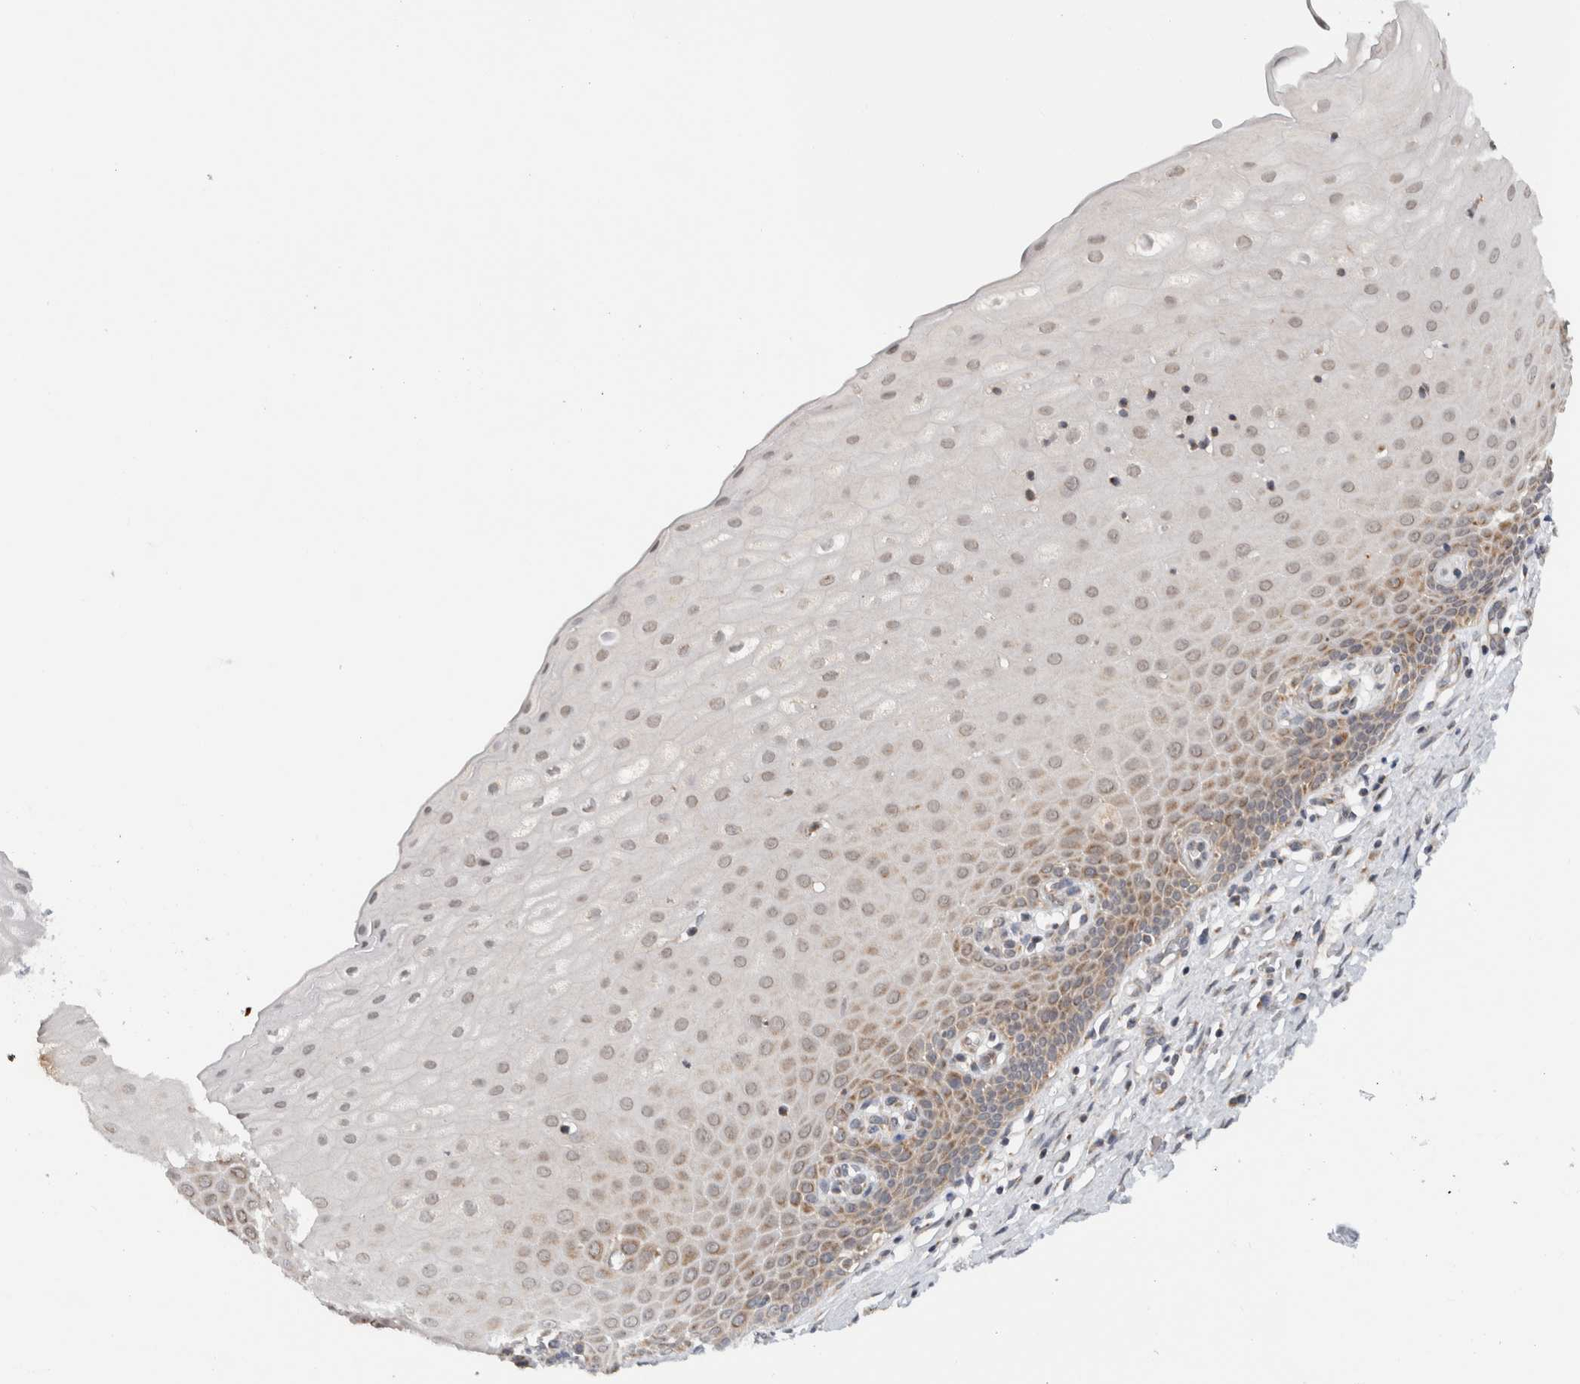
{"staining": {"intensity": "weak", "quantity": ">75%", "location": "cytoplasmic/membranous"}, "tissue": "cervix", "cell_type": "Glandular cells", "image_type": "normal", "snomed": [{"axis": "morphology", "description": "Normal tissue, NOS"}, {"axis": "topography", "description": "Cervix"}], "caption": "Immunohistochemical staining of normal cervix shows low levels of weak cytoplasmic/membranous staining in approximately >75% of glandular cells.", "gene": "CMC2", "patient": {"sex": "female", "age": 55}}